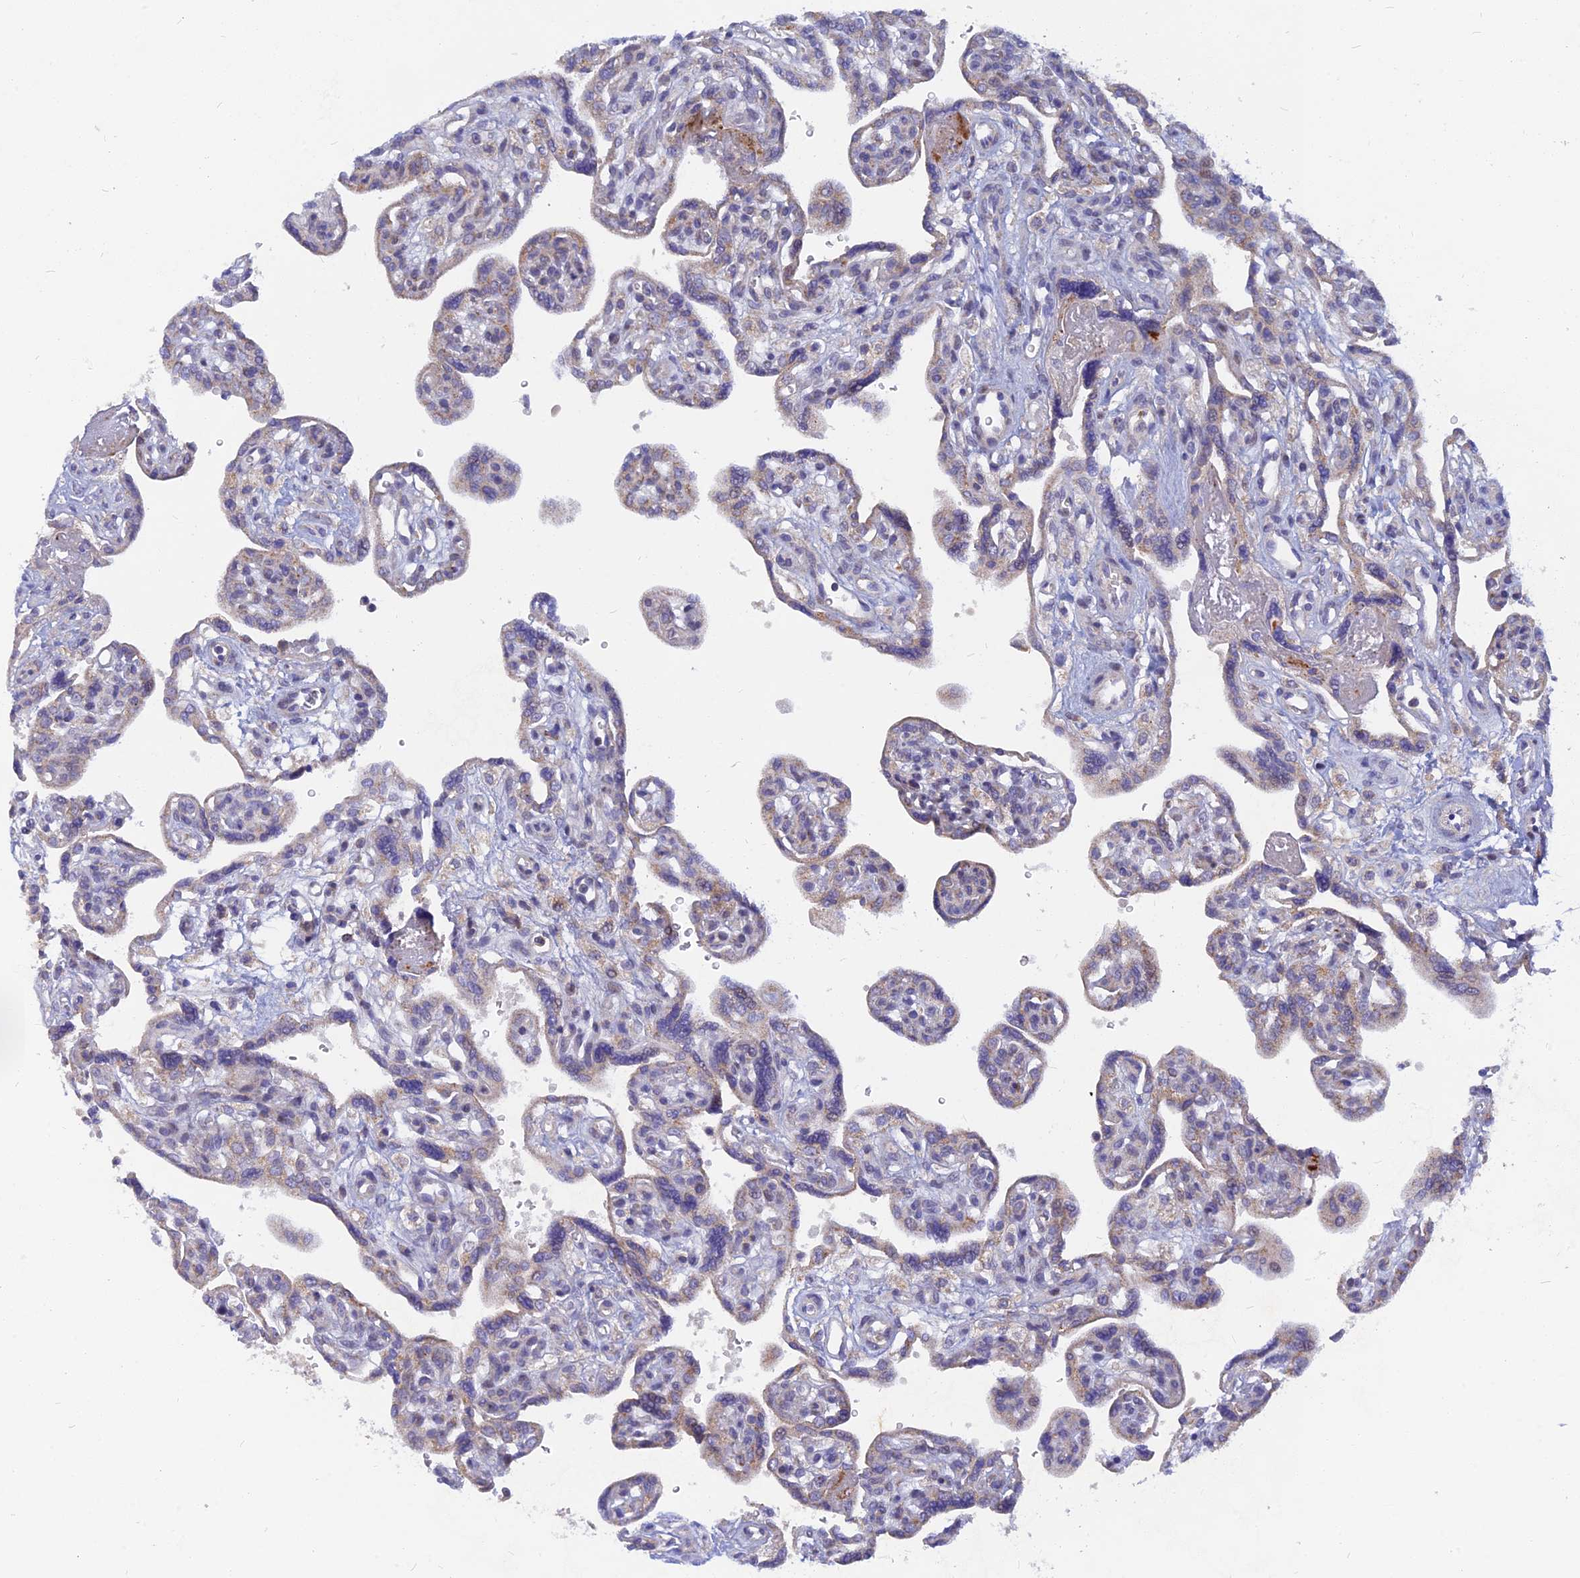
{"staining": {"intensity": "weak", "quantity": "<25%", "location": "cytoplasmic/membranous"}, "tissue": "placenta", "cell_type": "Trophoblastic cells", "image_type": "normal", "snomed": [{"axis": "morphology", "description": "Normal tissue, NOS"}, {"axis": "topography", "description": "Placenta"}], "caption": "This micrograph is of unremarkable placenta stained with immunohistochemistry to label a protein in brown with the nuclei are counter-stained blue. There is no expression in trophoblastic cells.", "gene": "CACNA1B", "patient": {"sex": "female", "age": 39}}